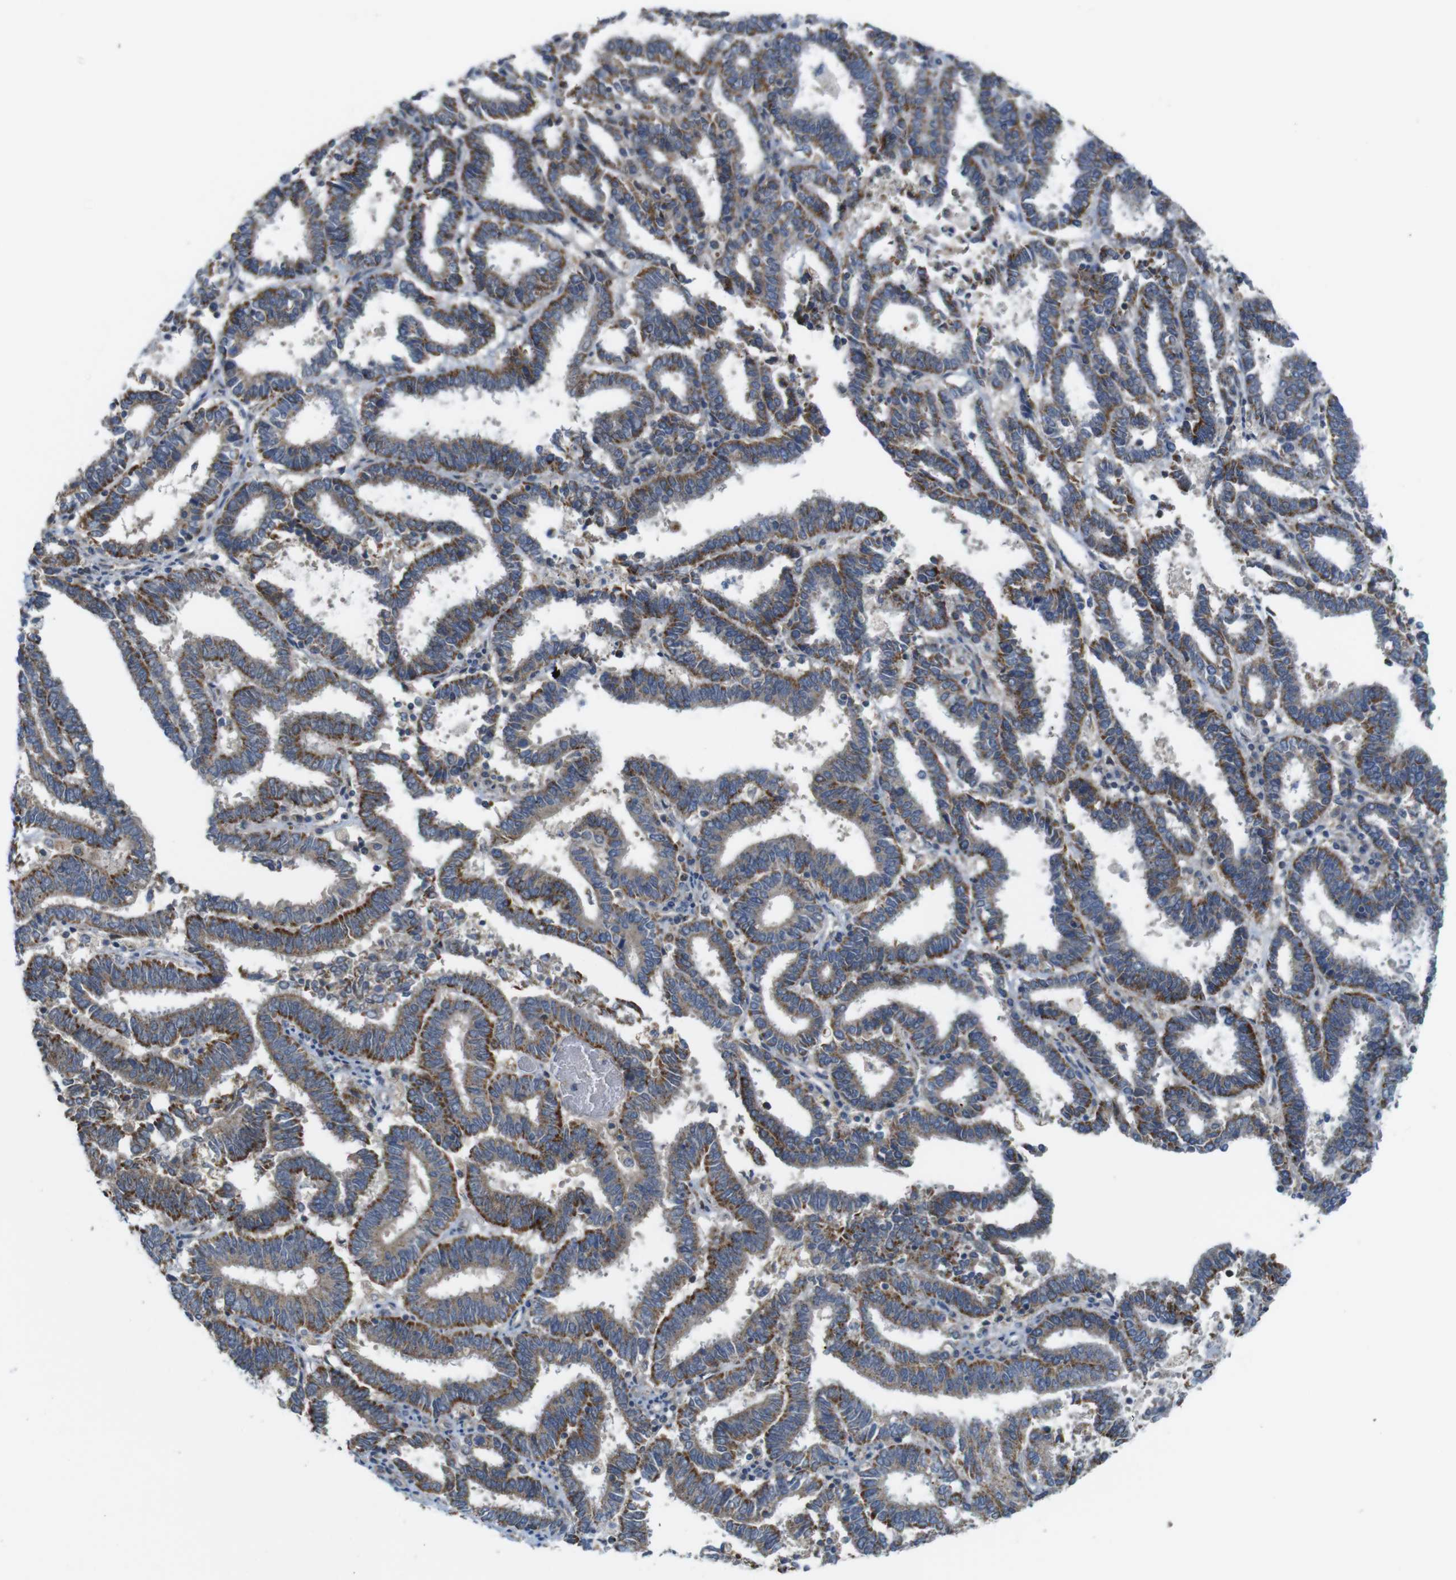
{"staining": {"intensity": "moderate", "quantity": ">75%", "location": "cytoplasmic/membranous"}, "tissue": "endometrial cancer", "cell_type": "Tumor cells", "image_type": "cancer", "snomed": [{"axis": "morphology", "description": "Adenocarcinoma, NOS"}, {"axis": "topography", "description": "Uterus"}], "caption": "A micrograph of human endometrial adenocarcinoma stained for a protein shows moderate cytoplasmic/membranous brown staining in tumor cells.", "gene": "MARCHF1", "patient": {"sex": "female", "age": 83}}